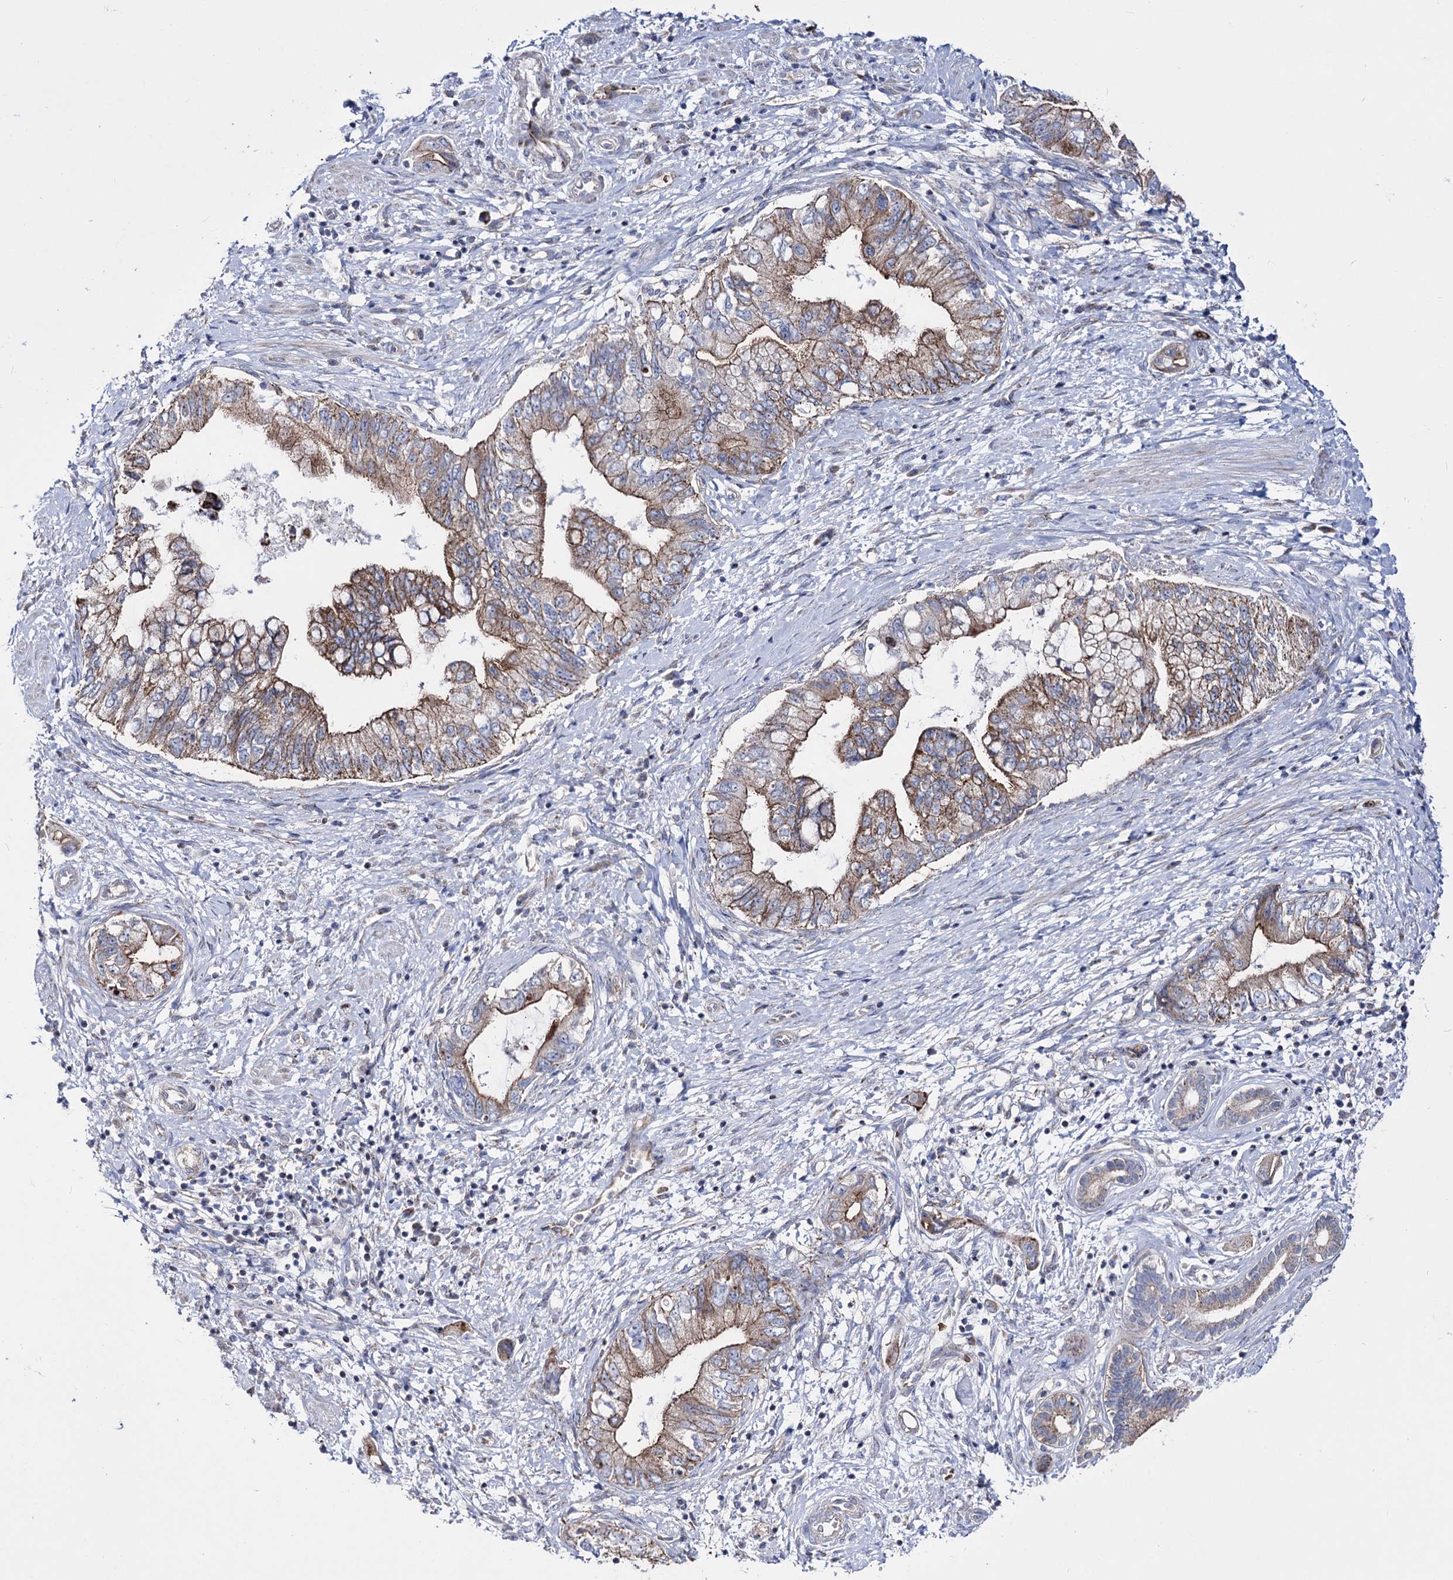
{"staining": {"intensity": "moderate", "quantity": "25%-75%", "location": "cytoplasmic/membranous"}, "tissue": "pancreatic cancer", "cell_type": "Tumor cells", "image_type": "cancer", "snomed": [{"axis": "morphology", "description": "Adenocarcinoma, NOS"}, {"axis": "topography", "description": "Pancreas"}], "caption": "Immunohistochemical staining of adenocarcinoma (pancreatic) demonstrates moderate cytoplasmic/membranous protein staining in about 25%-75% of tumor cells. Nuclei are stained in blue.", "gene": "OSBPL5", "patient": {"sex": "female", "age": 73}}